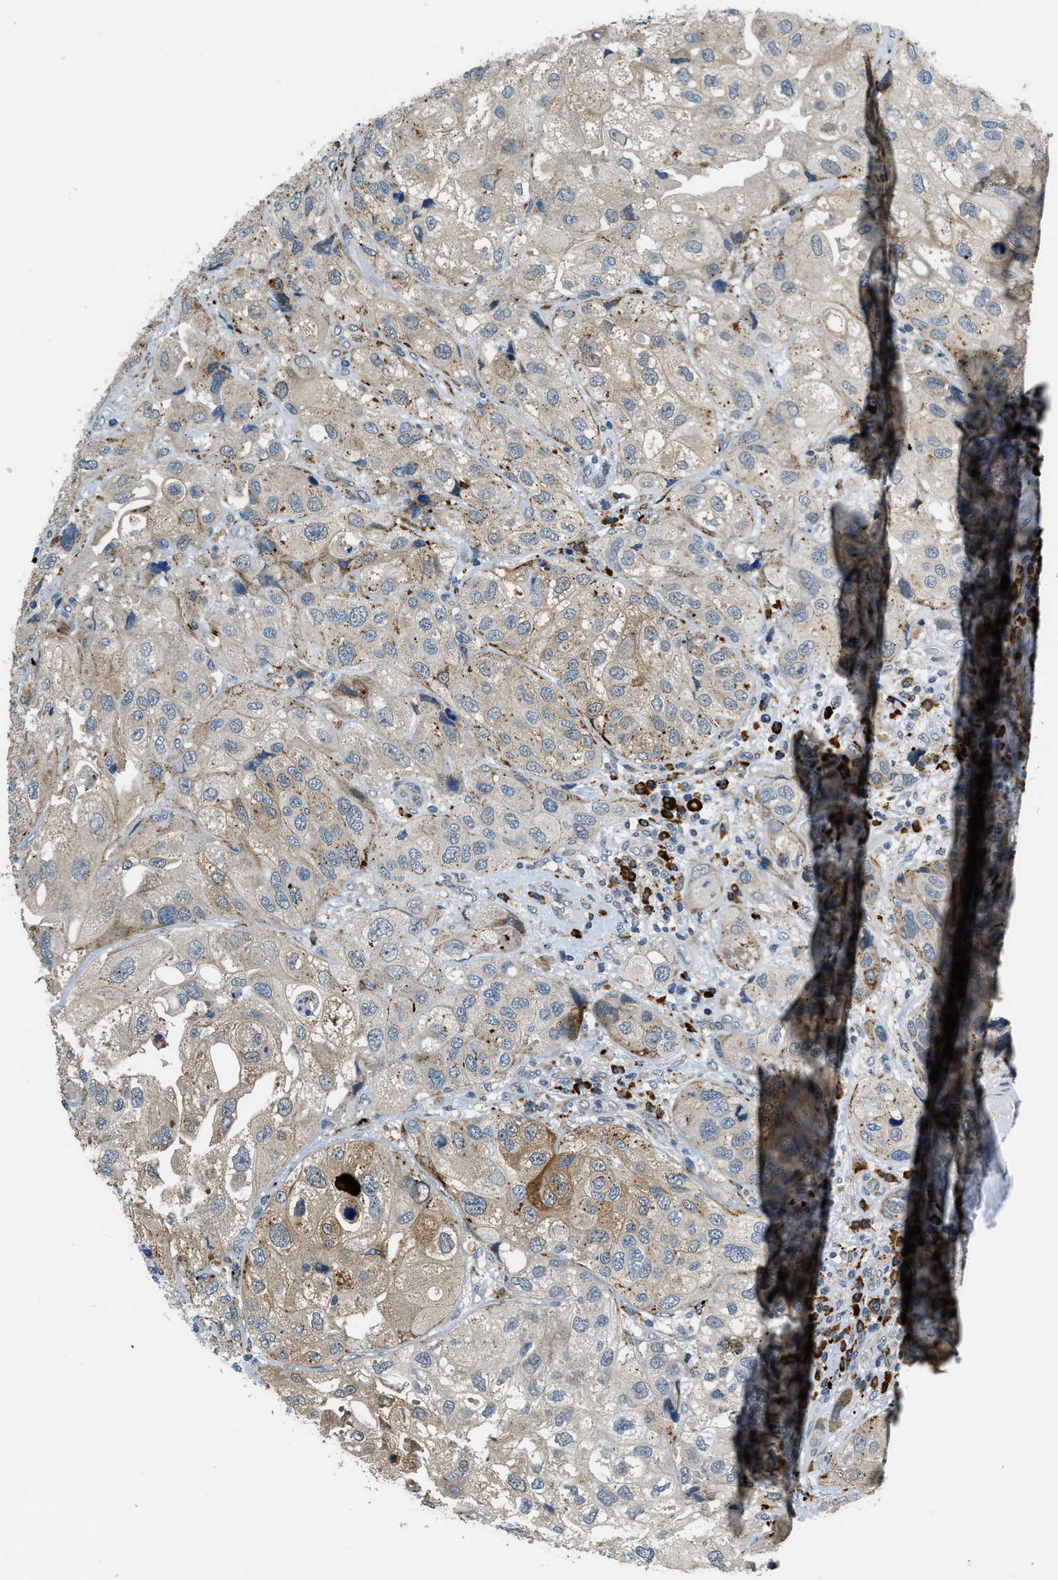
{"staining": {"intensity": "moderate", "quantity": "<25%", "location": "cytoplasmic/membranous"}, "tissue": "urothelial cancer", "cell_type": "Tumor cells", "image_type": "cancer", "snomed": [{"axis": "morphology", "description": "Urothelial carcinoma, High grade"}, {"axis": "topography", "description": "Urinary bladder"}], "caption": "Immunohistochemistry of urothelial cancer exhibits low levels of moderate cytoplasmic/membranous expression in about <25% of tumor cells. The staining was performed using DAB (3,3'-diaminobenzidine), with brown indicating positive protein expression. Nuclei are stained blue with hematoxylin.", "gene": "HERC2", "patient": {"sex": "female", "age": 64}}